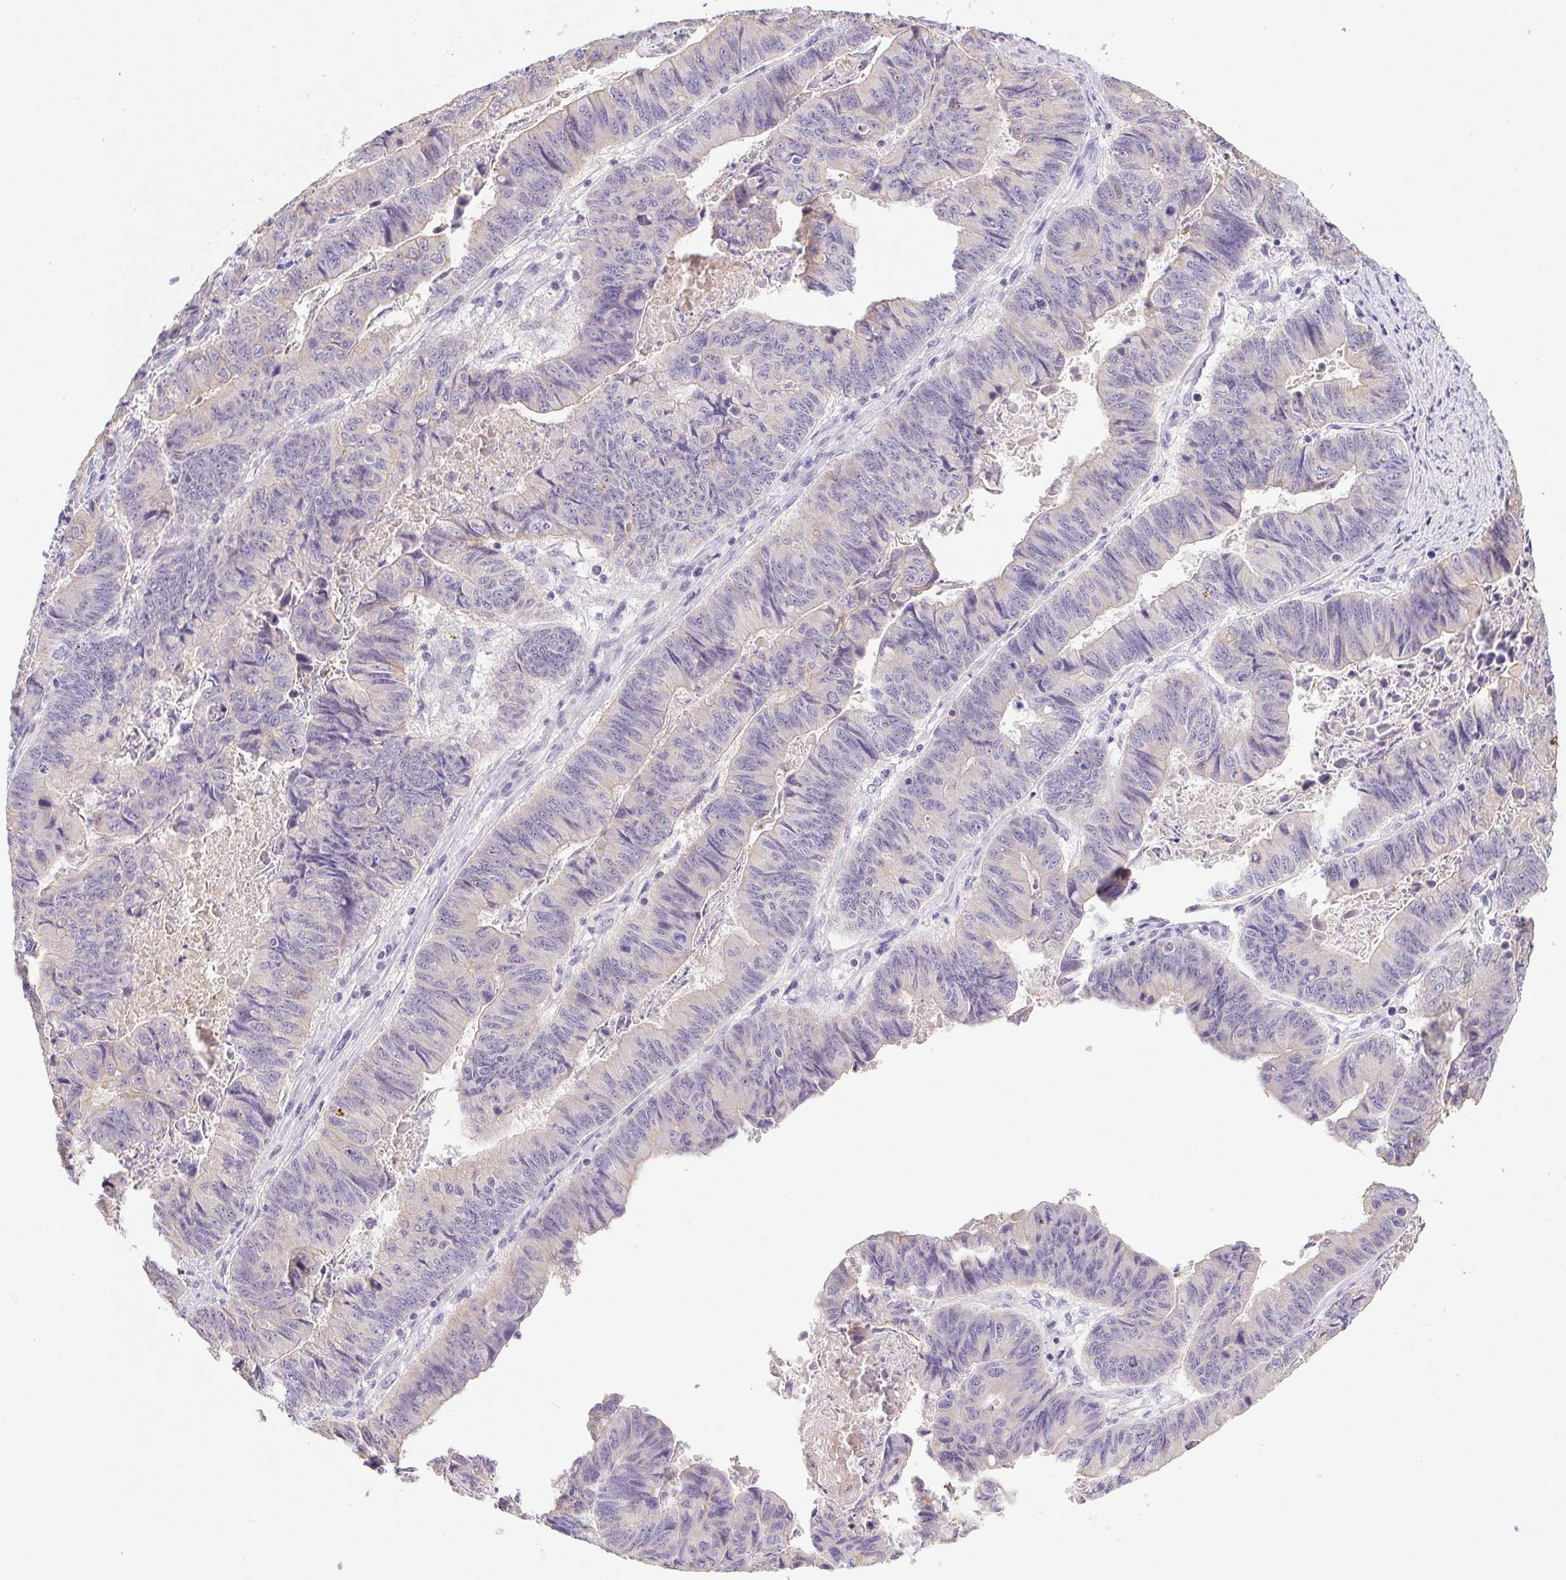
{"staining": {"intensity": "negative", "quantity": "none", "location": "none"}, "tissue": "stomach cancer", "cell_type": "Tumor cells", "image_type": "cancer", "snomed": [{"axis": "morphology", "description": "Adenocarcinoma, NOS"}, {"axis": "topography", "description": "Stomach, lower"}], "caption": "Adenocarcinoma (stomach) was stained to show a protein in brown. There is no significant expression in tumor cells.", "gene": "SLC17A7", "patient": {"sex": "male", "age": 77}}